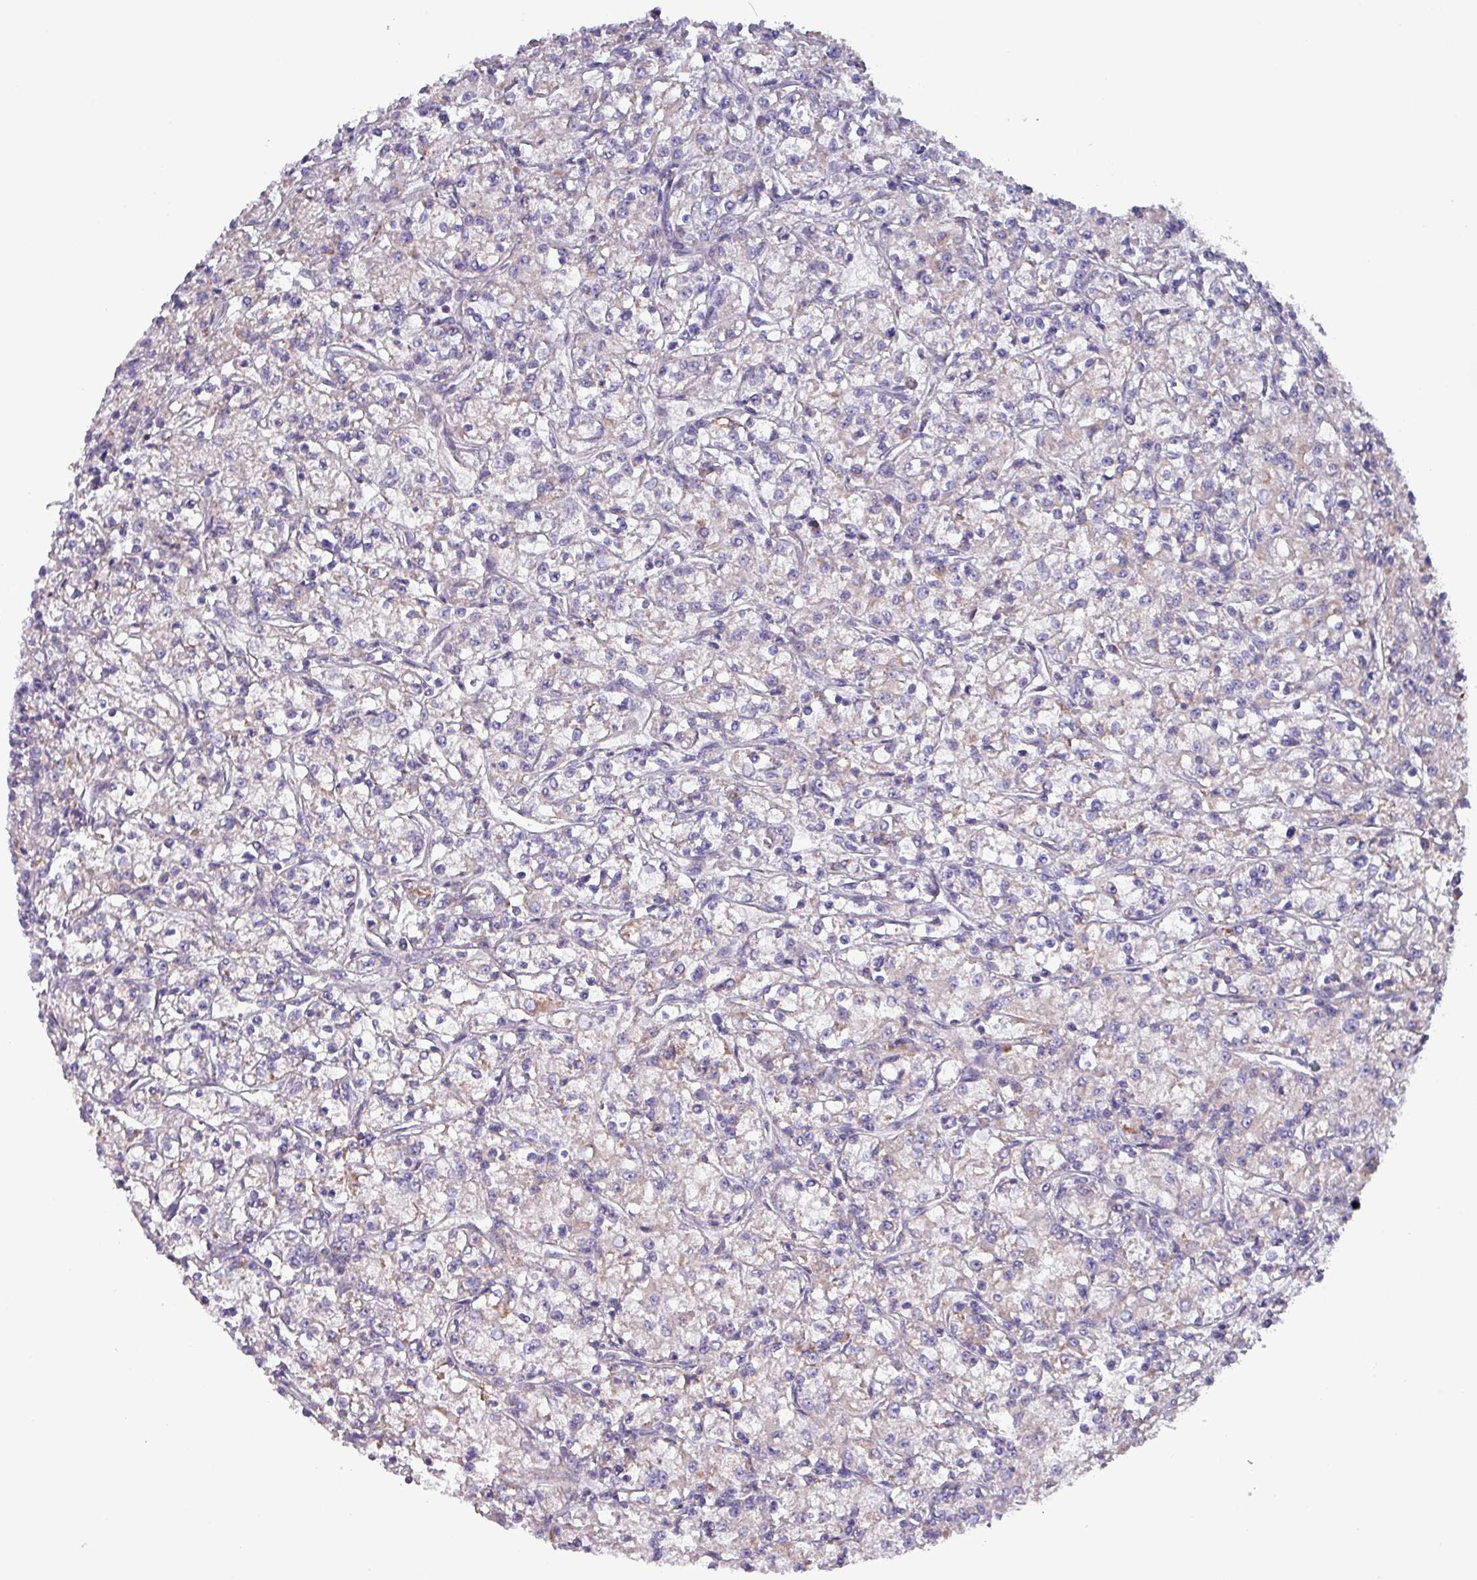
{"staining": {"intensity": "negative", "quantity": "none", "location": "none"}, "tissue": "renal cancer", "cell_type": "Tumor cells", "image_type": "cancer", "snomed": [{"axis": "morphology", "description": "Adenocarcinoma, NOS"}, {"axis": "topography", "description": "Kidney"}], "caption": "Immunohistochemical staining of human renal adenocarcinoma reveals no significant staining in tumor cells.", "gene": "ZNF322", "patient": {"sex": "female", "age": 59}}